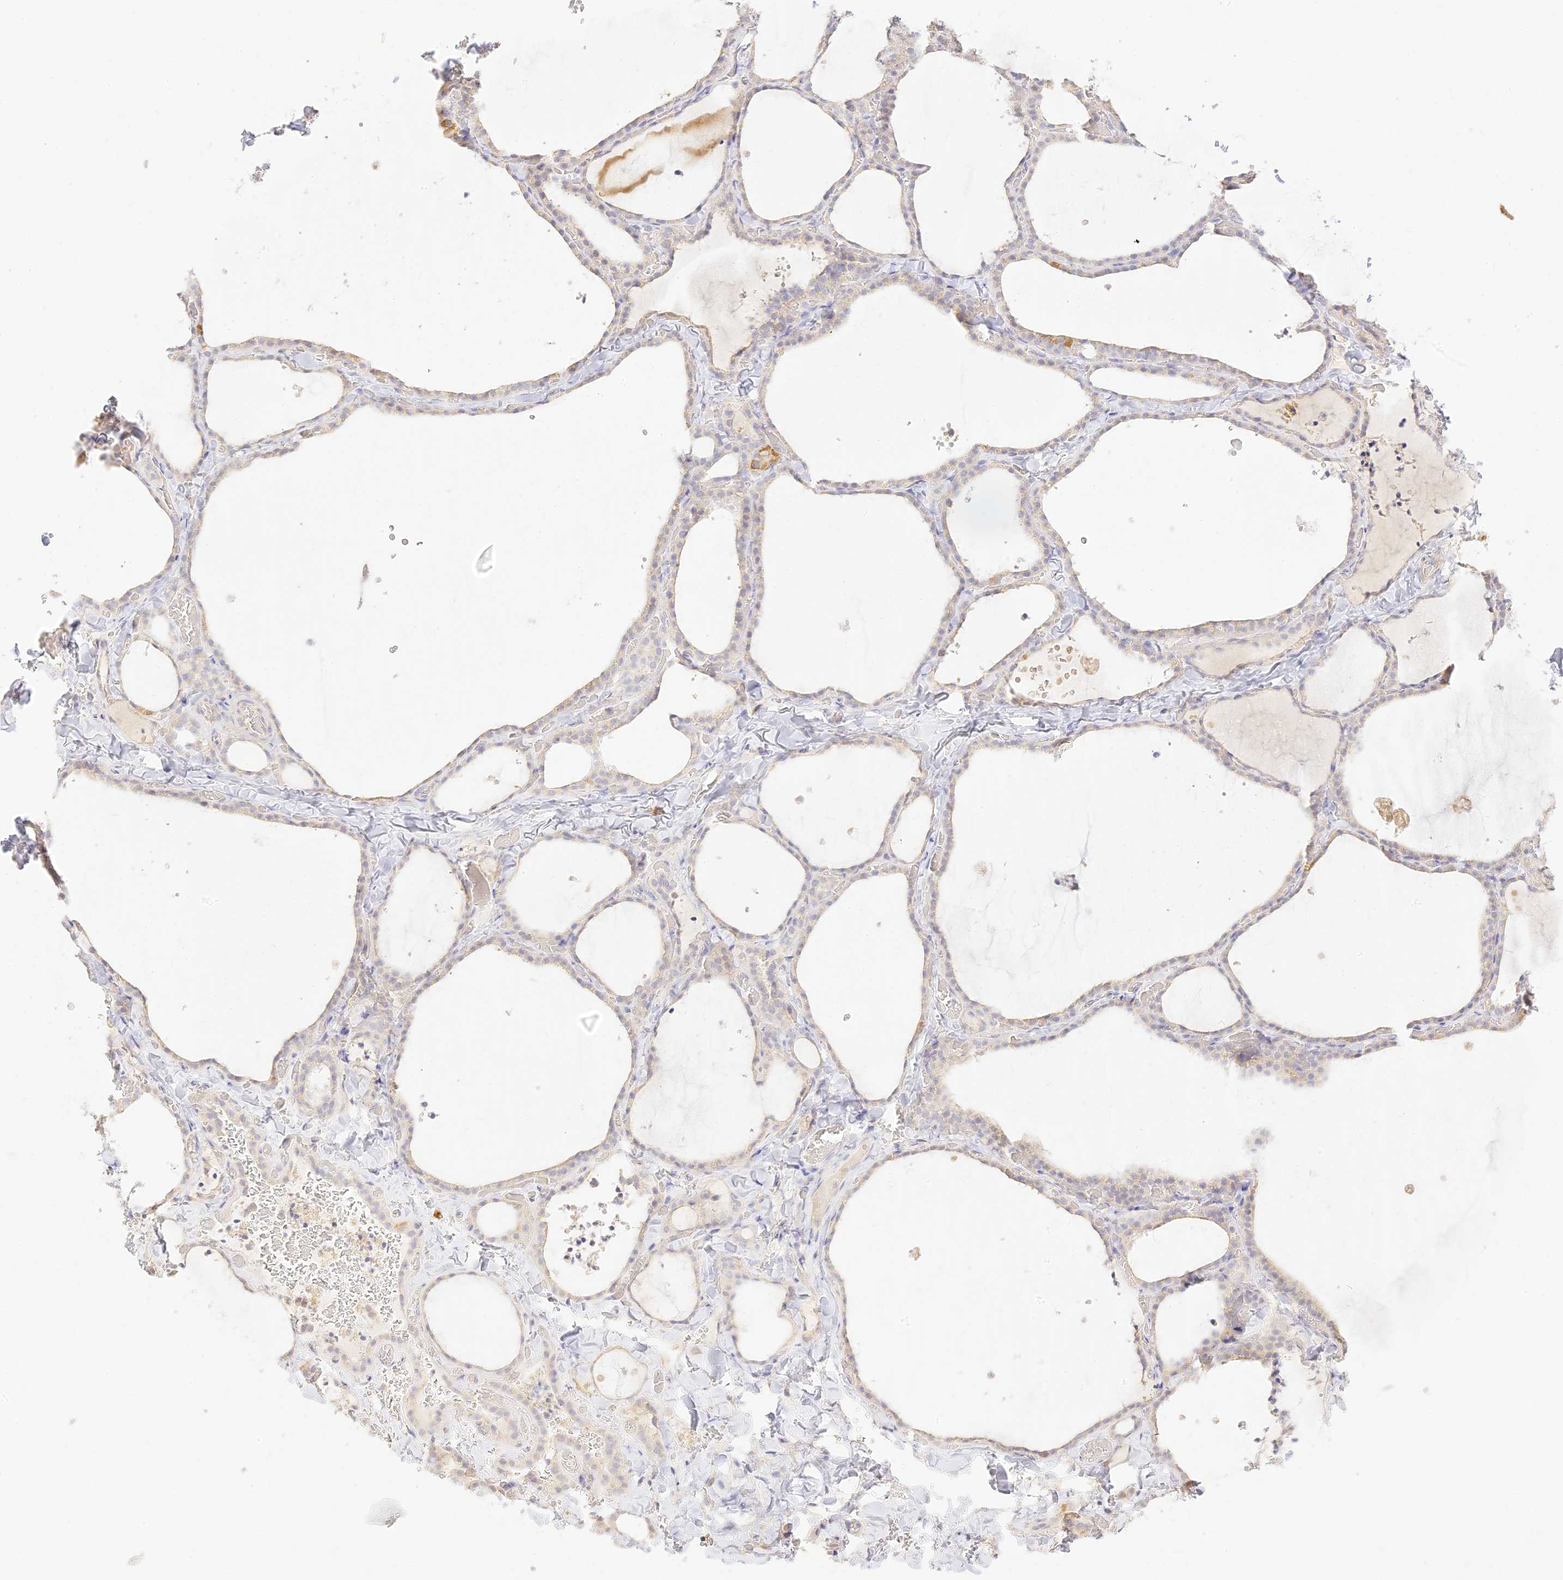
{"staining": {"intensity": "weak", "quantity": "25%-75%", "location": "cytoplasmic/membranous"}, "tissue": "thyroid gland", "cell_type": "Glandular cells", "image_type": "normal", "snomed": [{"axis": "morphology", "description": "Normal tissue, NOS"}, {"axis": "topography", "description": "Thyroid gland"}], "caption": "Weak cytoplasmic/membranous expression is seen in approximately 25%-75% of glandular cells in benign thyroid gland.", "gene": "LRRC15", "patient": {"sex": "female", "age": 22}}